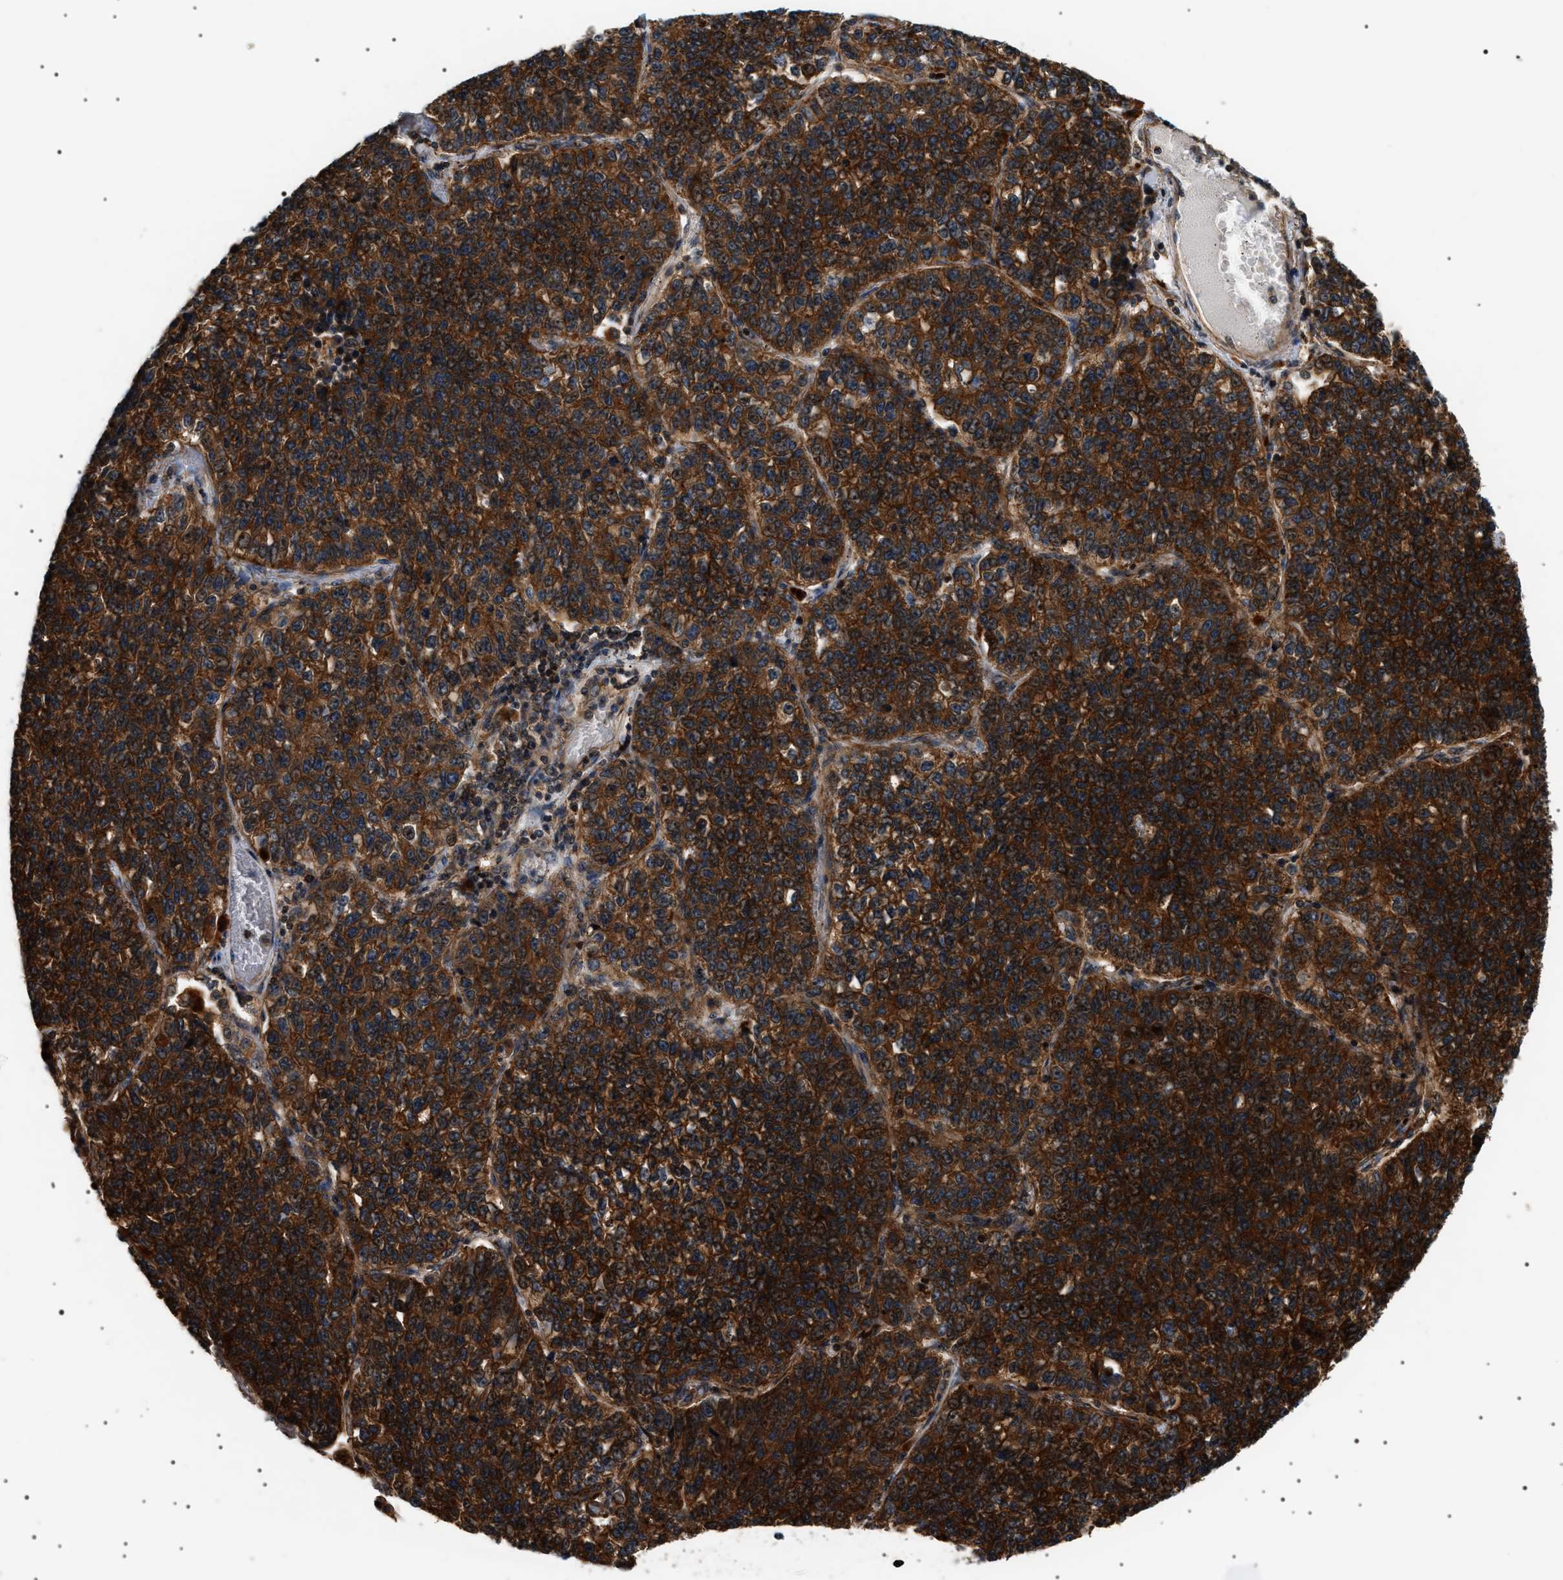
{"staining": {"intensity": "strong", "quantity": ">75%", "location": "cytoplasmic/membranous"}, "tissue": "lung cancer", "cell_type": "Tumor cells", "image_type": "cancer", "snomed": [{"axis": "morphology", "description": "Adenocarcinoma, NOS"}, {"axis": "topography", "description": "Lung"}], "caption": "The image reveals staining of adenocarcinoma (lung), revealing strong cytoplasmic/membranous protein staining (brown color) within tumor cells.", "gene": "SH3GLB2", "patient": {"sex": "male", "age": 49}}